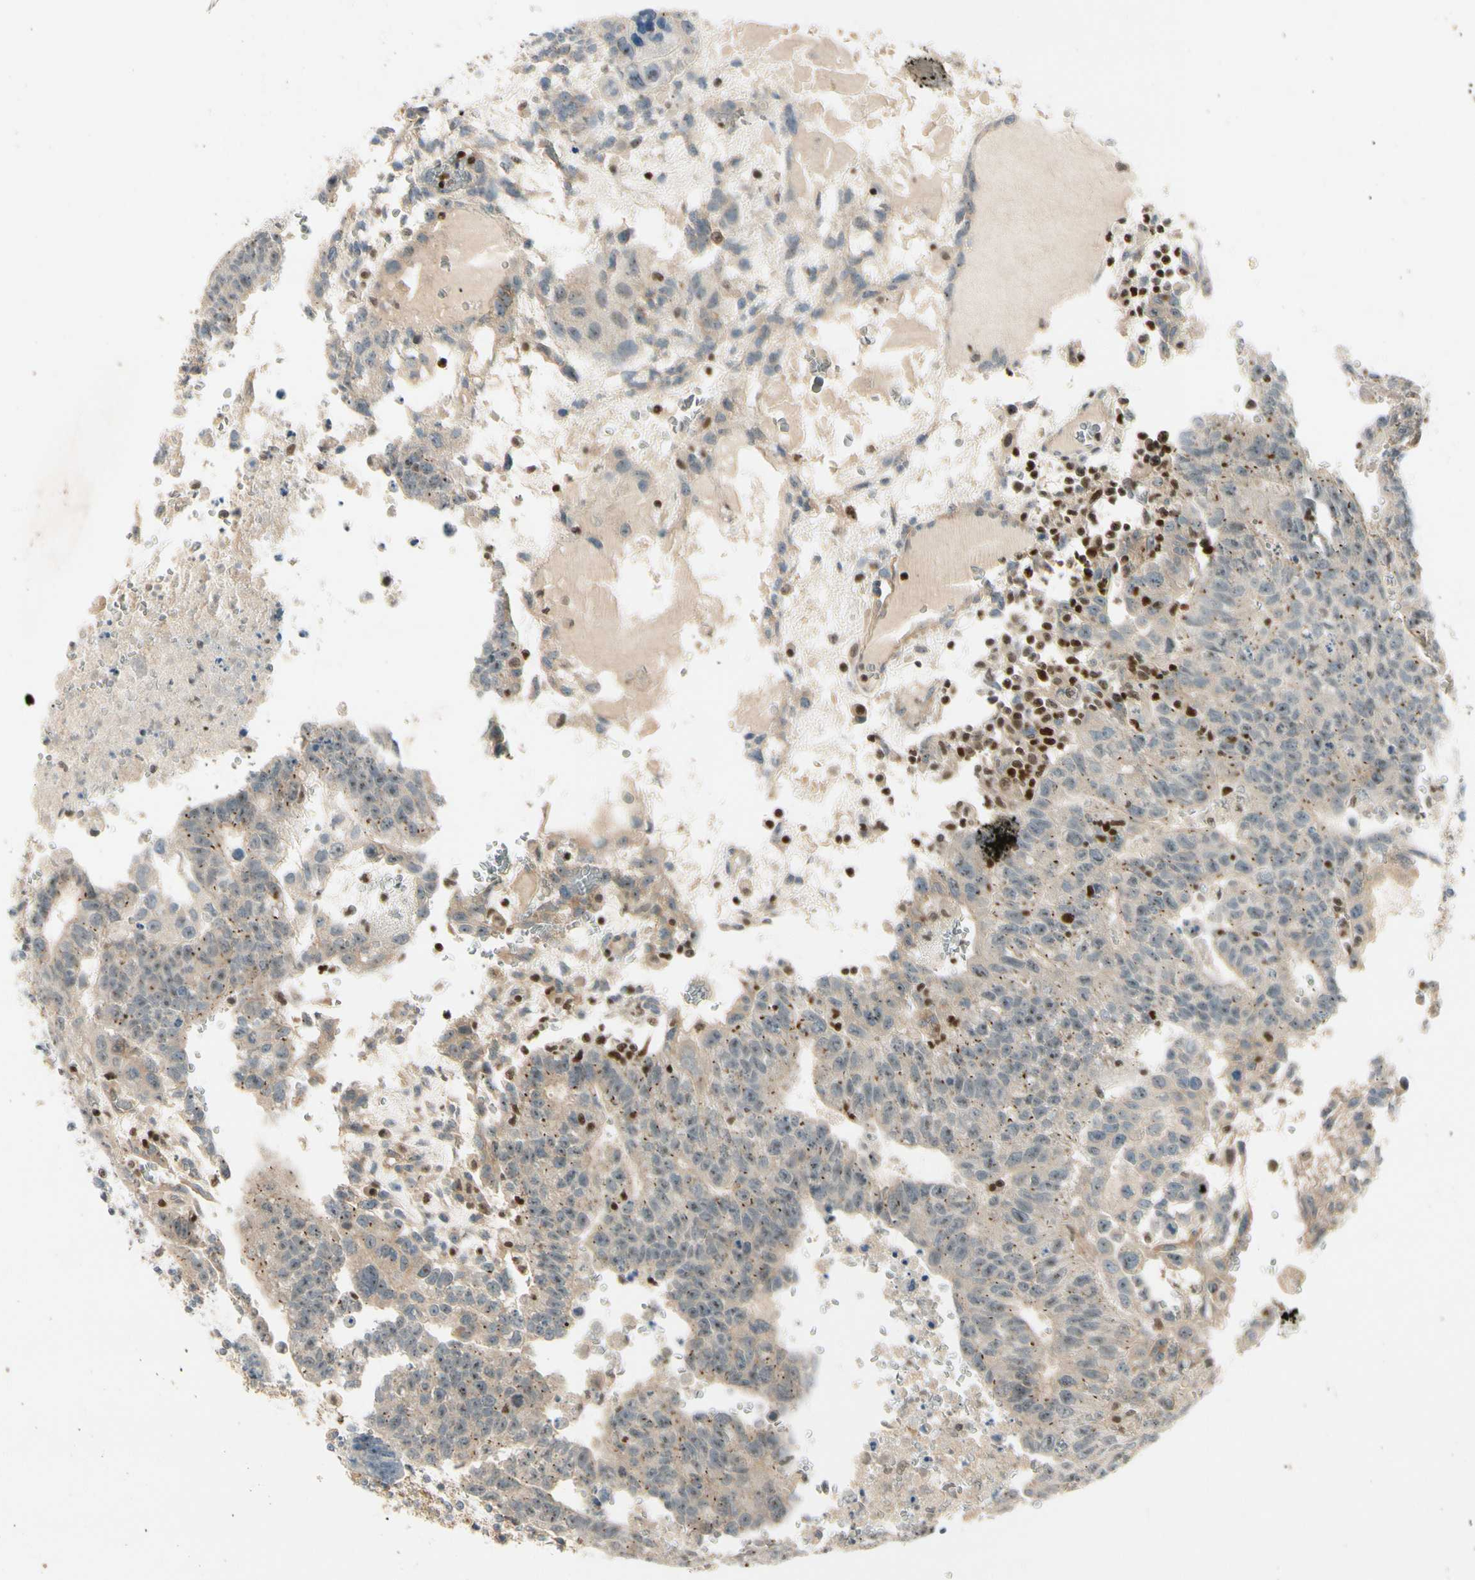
{"staining": {"intensity": "weak", "quantity": ">75%", "location": "cytoplasmic/membranous"}, "tissue": "testis cancer", "cell_type": "Tumor cells", "image_type": "cancer", "snomed": [{"axis": "morphology", "description": "Seminoma, NOS"}, {"axis": "morphology", "description": "Carcinoma, Embryonal, NOS"}, {"axis": "topography", "description": "Testis"}], "caption": "Weak cytoplasmic/membranous expression for a protein is identified in approximately >75% of tumor cells of embryonal carcinoma (testis) using IHC.", "gene": "NFYA", "patient": {"sex": "male", "age": 52}}